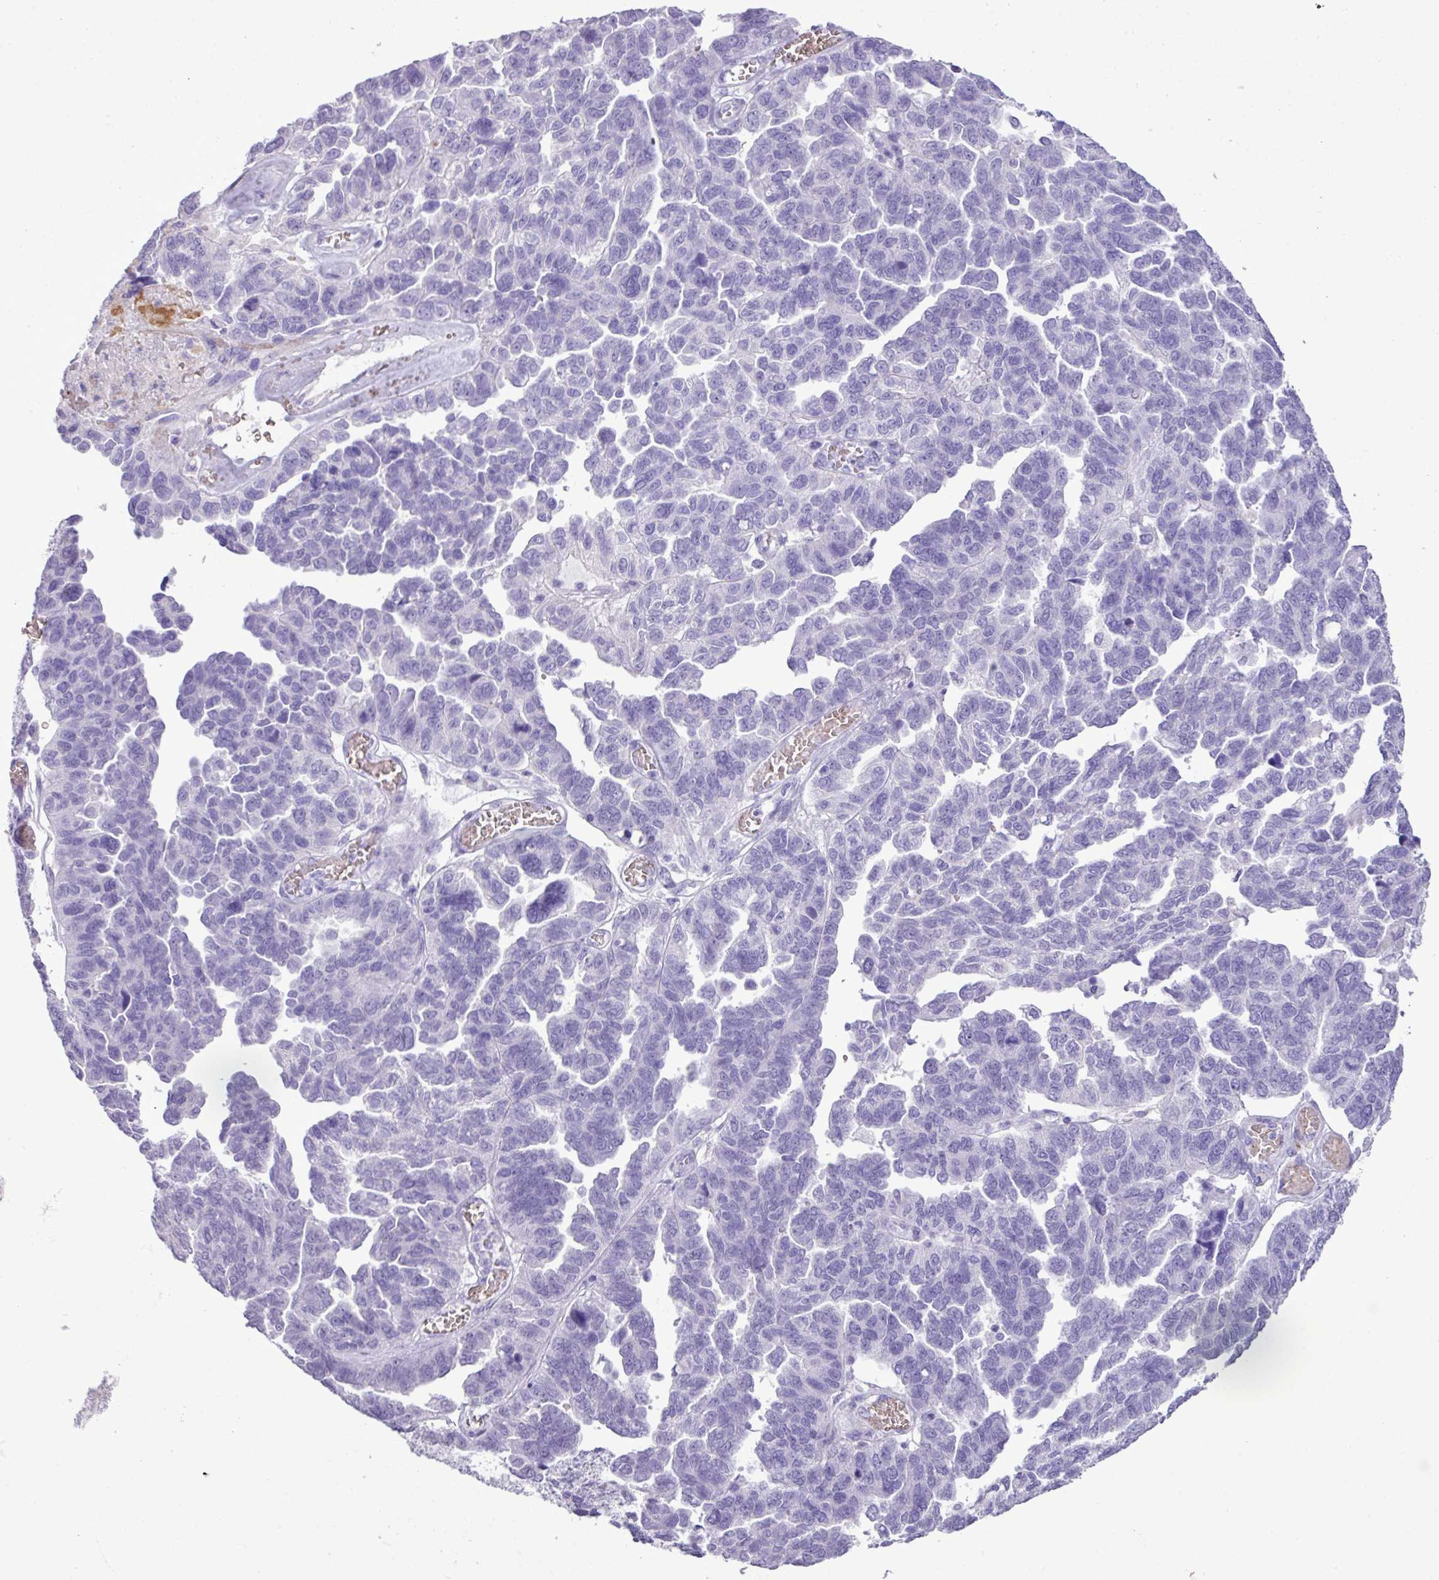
{"staining": {"intensity": "negative", "quantity": "none", "location": "none"}, "tissue": "ovarian cancer", "cell_type": "Tumor cells", "image_type": "cancer", "snomed": [{"axis": "morphology", "description": "Cystadenocarcinoma, serous, NOS"}, {"axis": "topography", "description": "Ovary"}], "caption": "Immunohistochemistry (IHC) micrograph of human ovarian cancer (serous cystadenocarcinoma) stained for a protein (brown), which exhibits no expression in tumor cells. (DAB (3,3'-diaminobenzidine) immunohistochemistry (IHC) with hematoxylin counter stain).", "gene": "ZSCAN5A", "patient": {"sex": "female", "age": 64}}